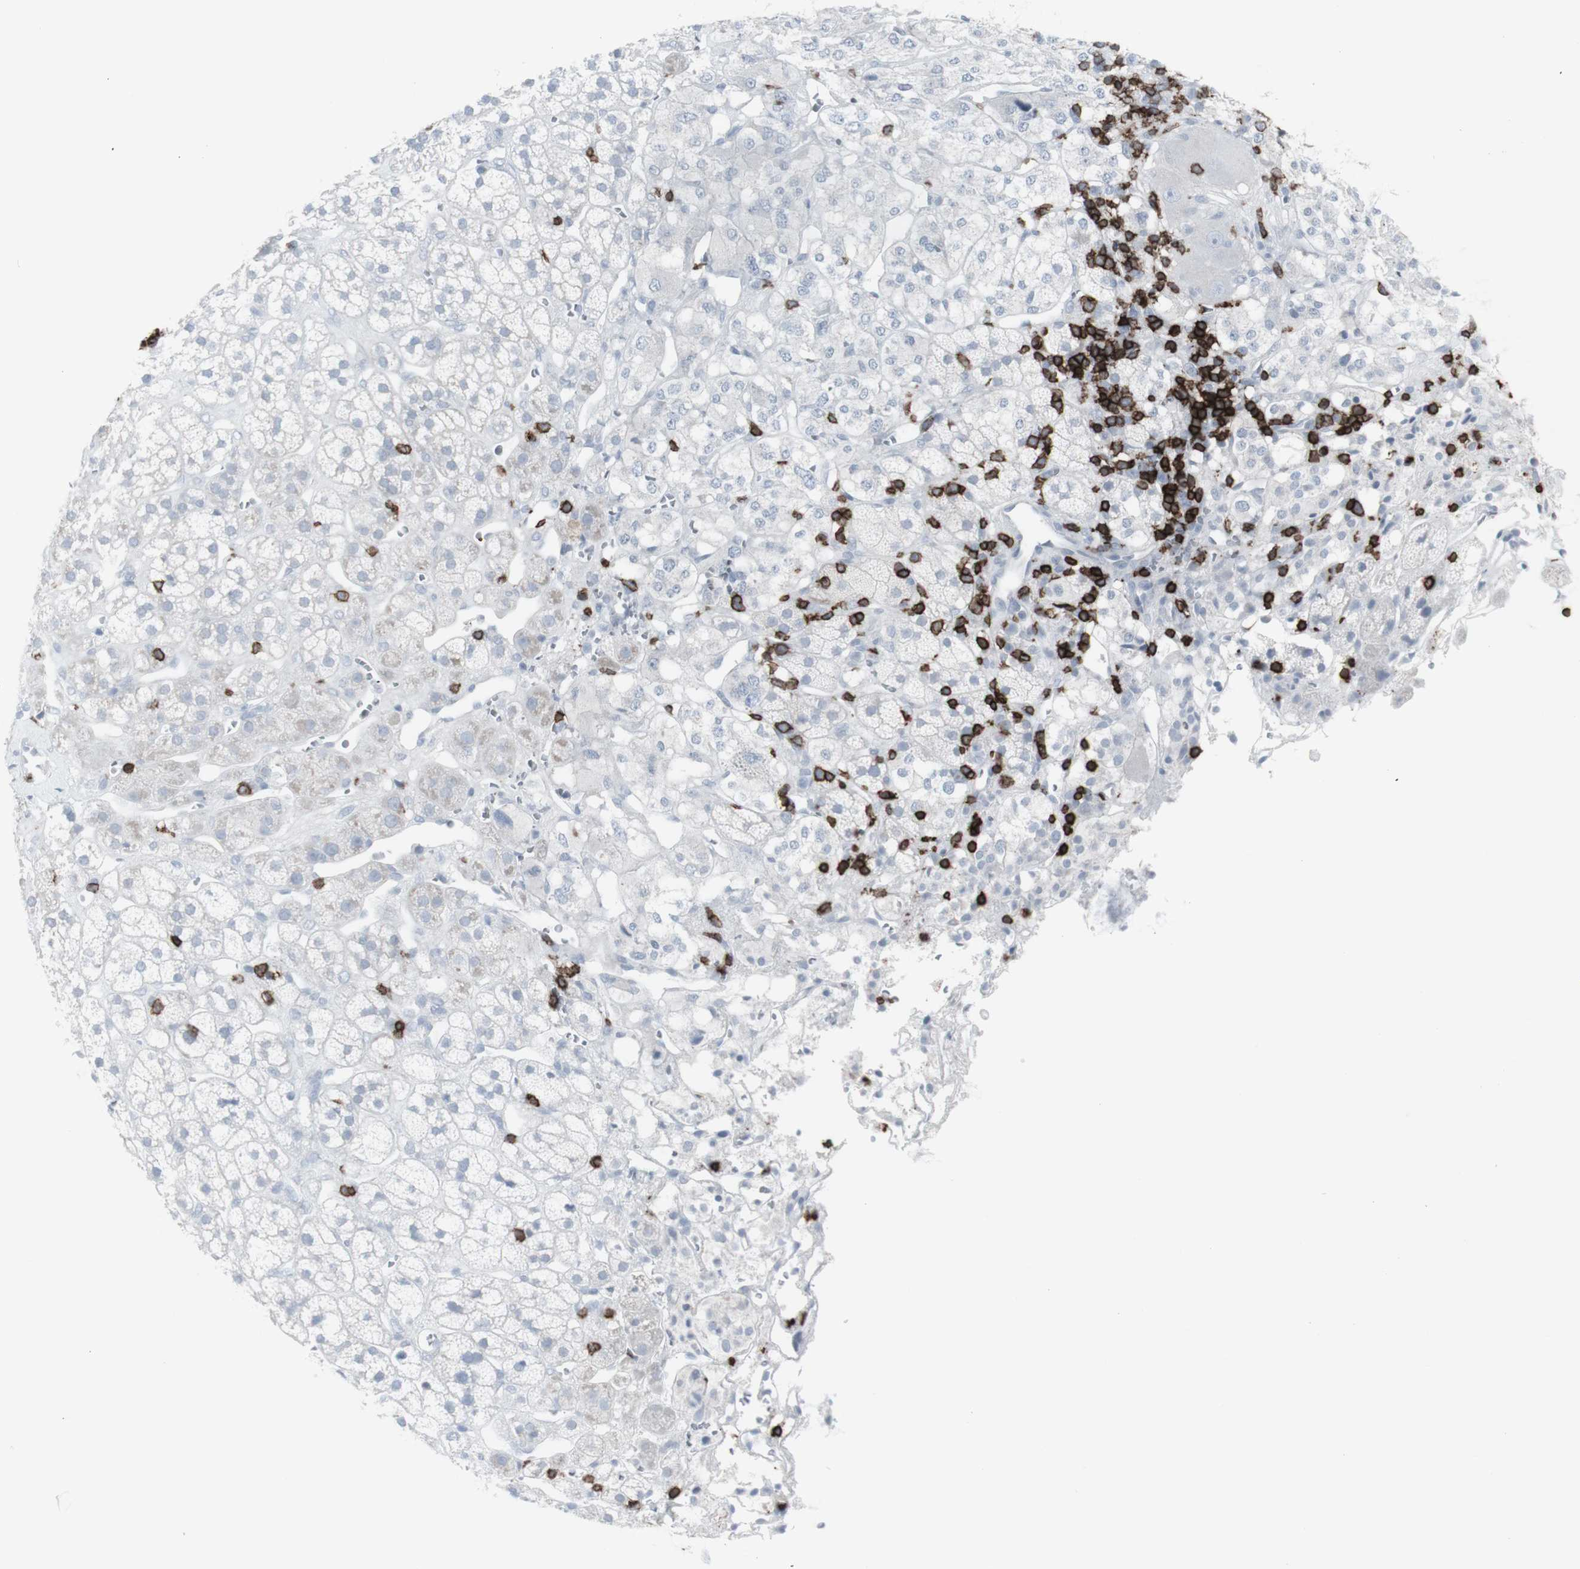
{"staining": {"intensity": "weak", "quantity": "<25%", "location": "cytoplasmic/membranous"}, "tissue": "adrenal gland", "cell_type": "Glandular cells", "image_type": "normal", "snomed": [{"axis": "morphology", "description": "Normal tissue, NOS"}, {"axis": "topography", "description": "Adrenal gland"}], "caption": "DAB immunohistochemical staining of normal human adrenal gland reveals no significant staining in glandular cells.", "gene": "CD247", "patient": {"sex": "male", "age": 56}}